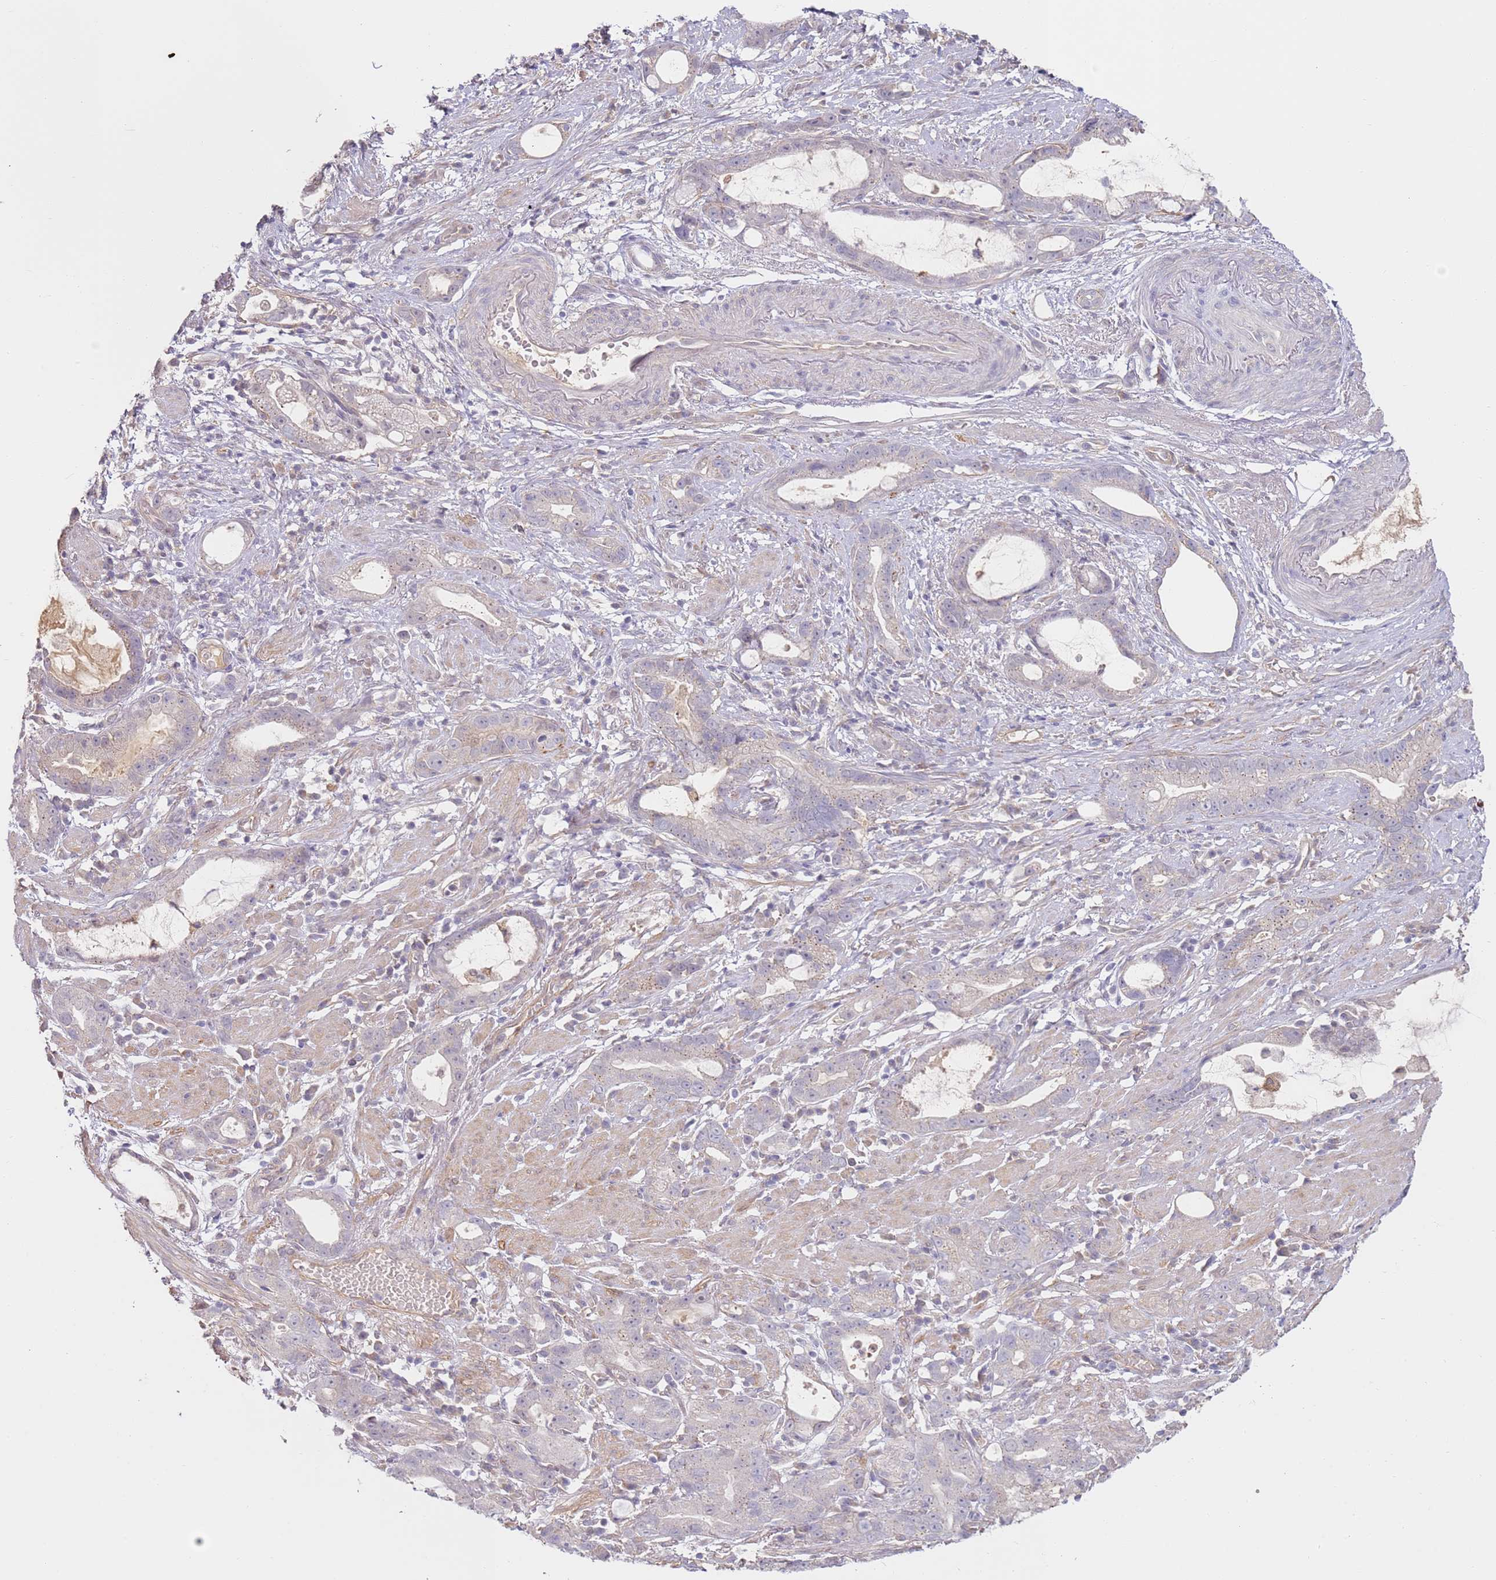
{"staining": {"intensity": "negative", "quantity": "none", "location": "none"}, "tissue": "stomach cancer", "cell_type": "Tumor cells", "image_type": "cancer", "snomed": [{"axis": "morphology", "description": "Adenocarcinoma, NOS"}, {"axis": "topography", "description": "Stomach"}], "caption": "The micrograph demonstrates no significant expression in tumor cells of stomach cancer (adenocarcinoma).", "gene": "WDR93", "patient": {"sex": "male", "age": 55}}